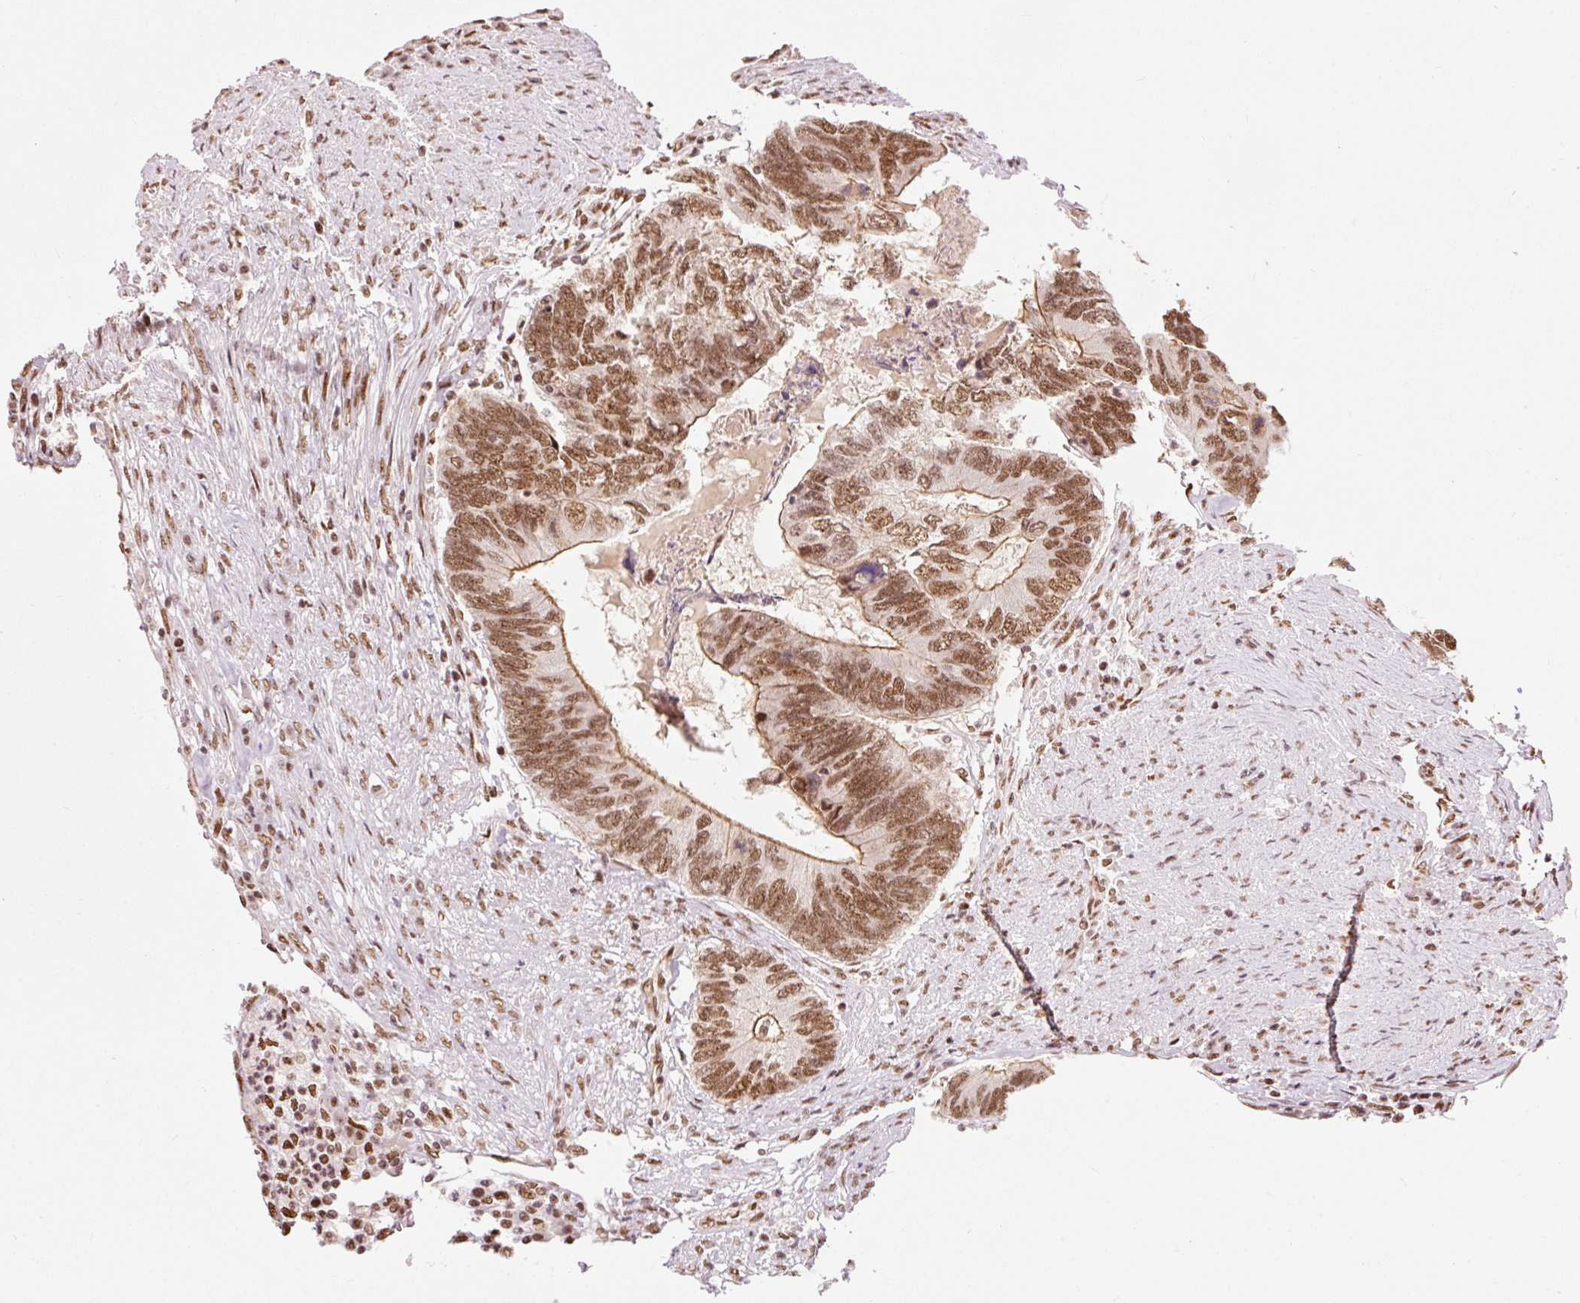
{"staining": {"intensity": "moderate", "quantity": ">75%", "location": "cytoplasmic/membranous,nuclear"}, "tissue": "colorectal cancer", "cell_type": "Tumor cells", "image_type": "cancer", "snomed": [{"axis": "morphology", "description": "Adenocarcinoma, NOS"}, {"axis": "topography", "description": "Colon"}], "caption": "Immunohistochemical staining of adenocarcinoma (colorectal) exhibits medium levels of moderate cytoplasmic/membranous and nuclear positivity in approximately >75% of tumor cells.", "gene": "ZBTB44", "patient": {"sex": "female", "age": 67}}